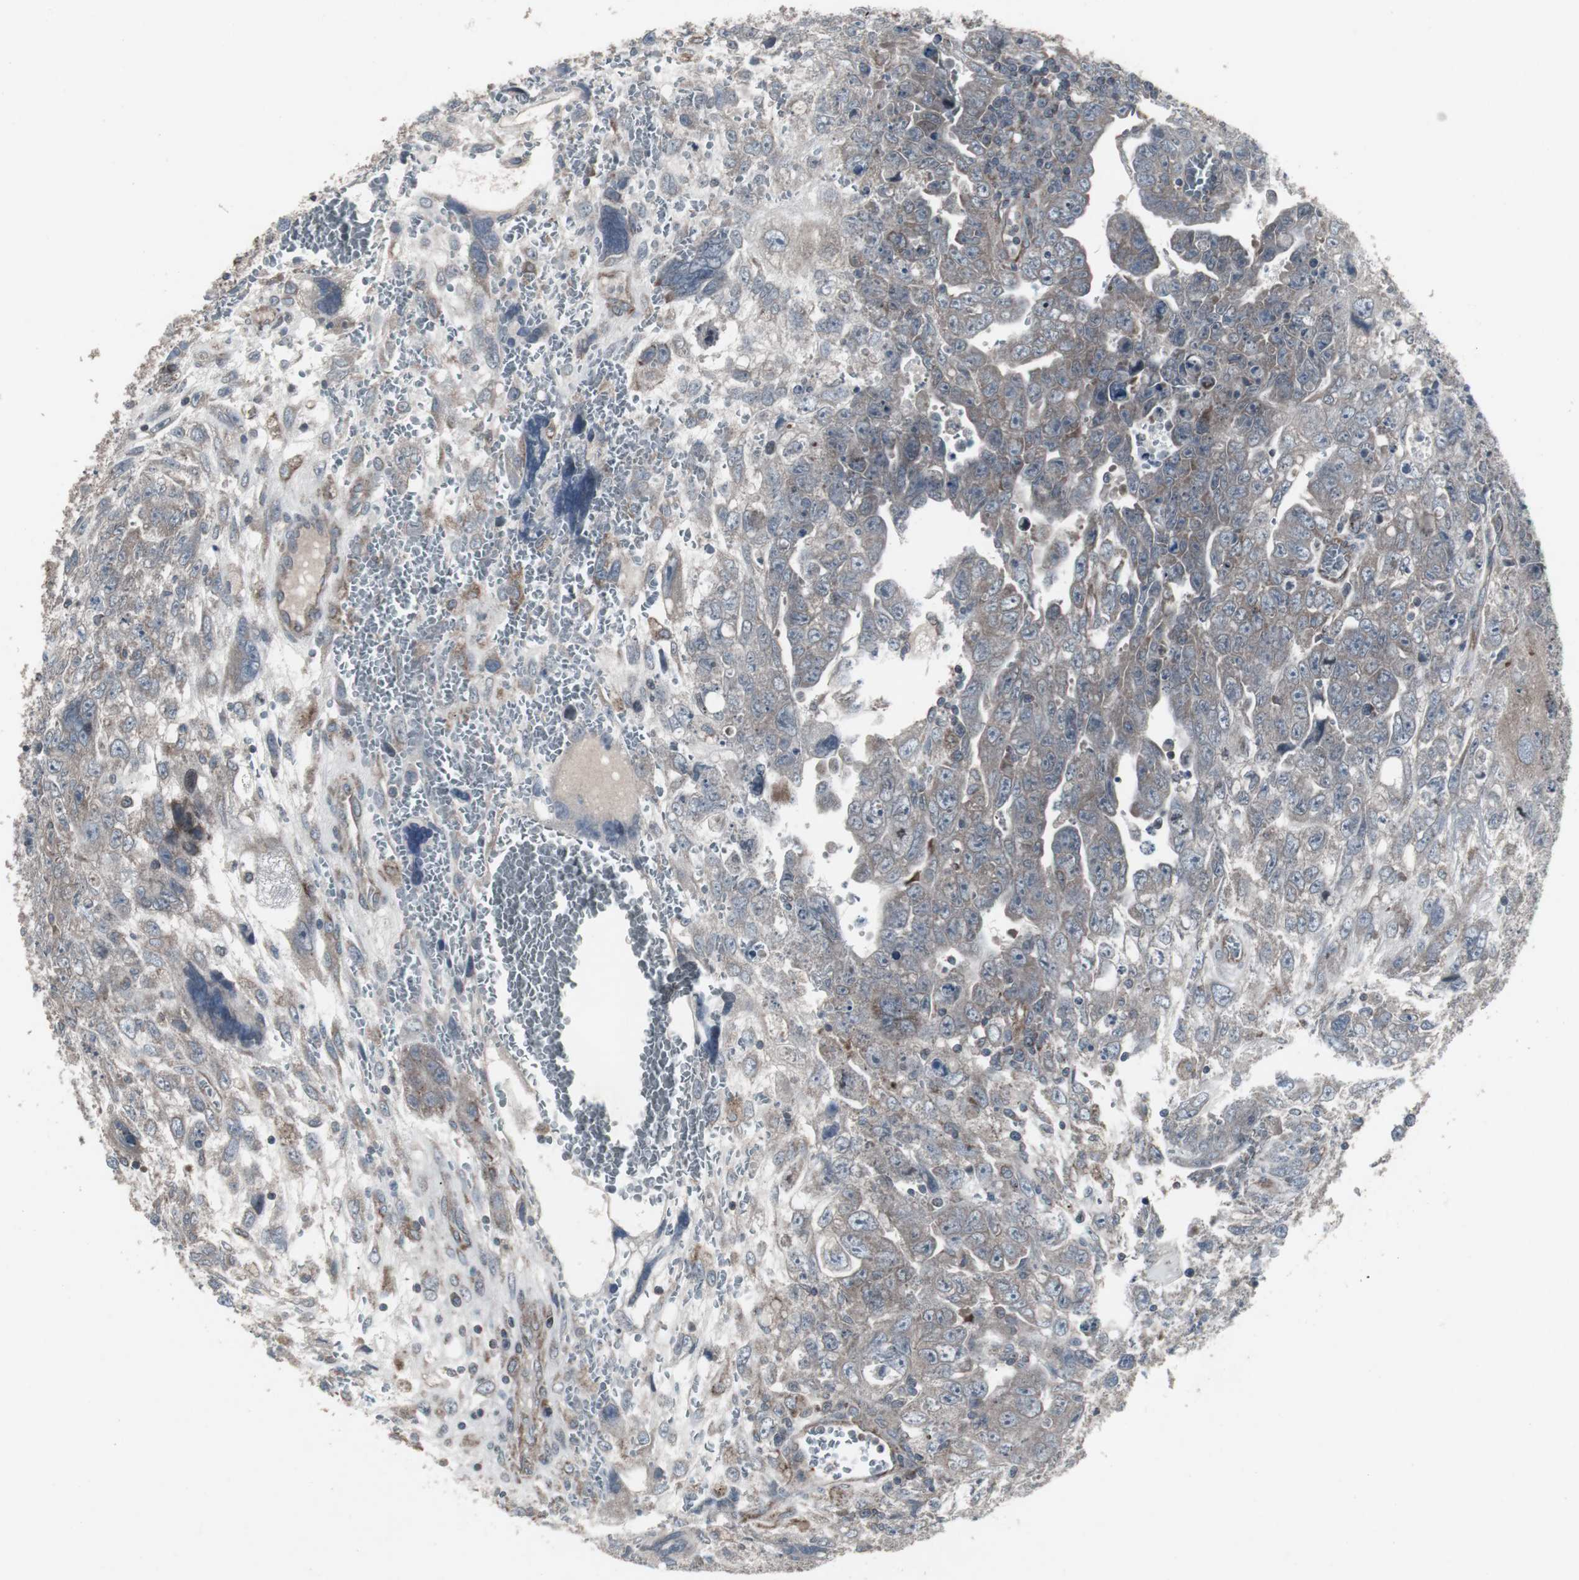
{"staining": {"intensity": "moderate", "quantity": "25%-75%", "location": "cytoplasmic/membranous"}, "tissue": "testis cancer", "cell_type": "Tumor cells", "image_type": "cancer", "snomed": [{"axis": "morphology", "description": "Carcinoma, Embryonal, NOS"}, {"axis": "topography", "description": "Testis"}], "caption": "Immunohistochemistry (IHC) of human embryonal carcinoma (testis) demonstrates medium levels of moderate cytoplasmic/membranous expression in about 25%-75% of tumor cells. Nuclei are stained in blue.", "gene": "SSTR2", "patient": {"sex": "male", "age": 28}}